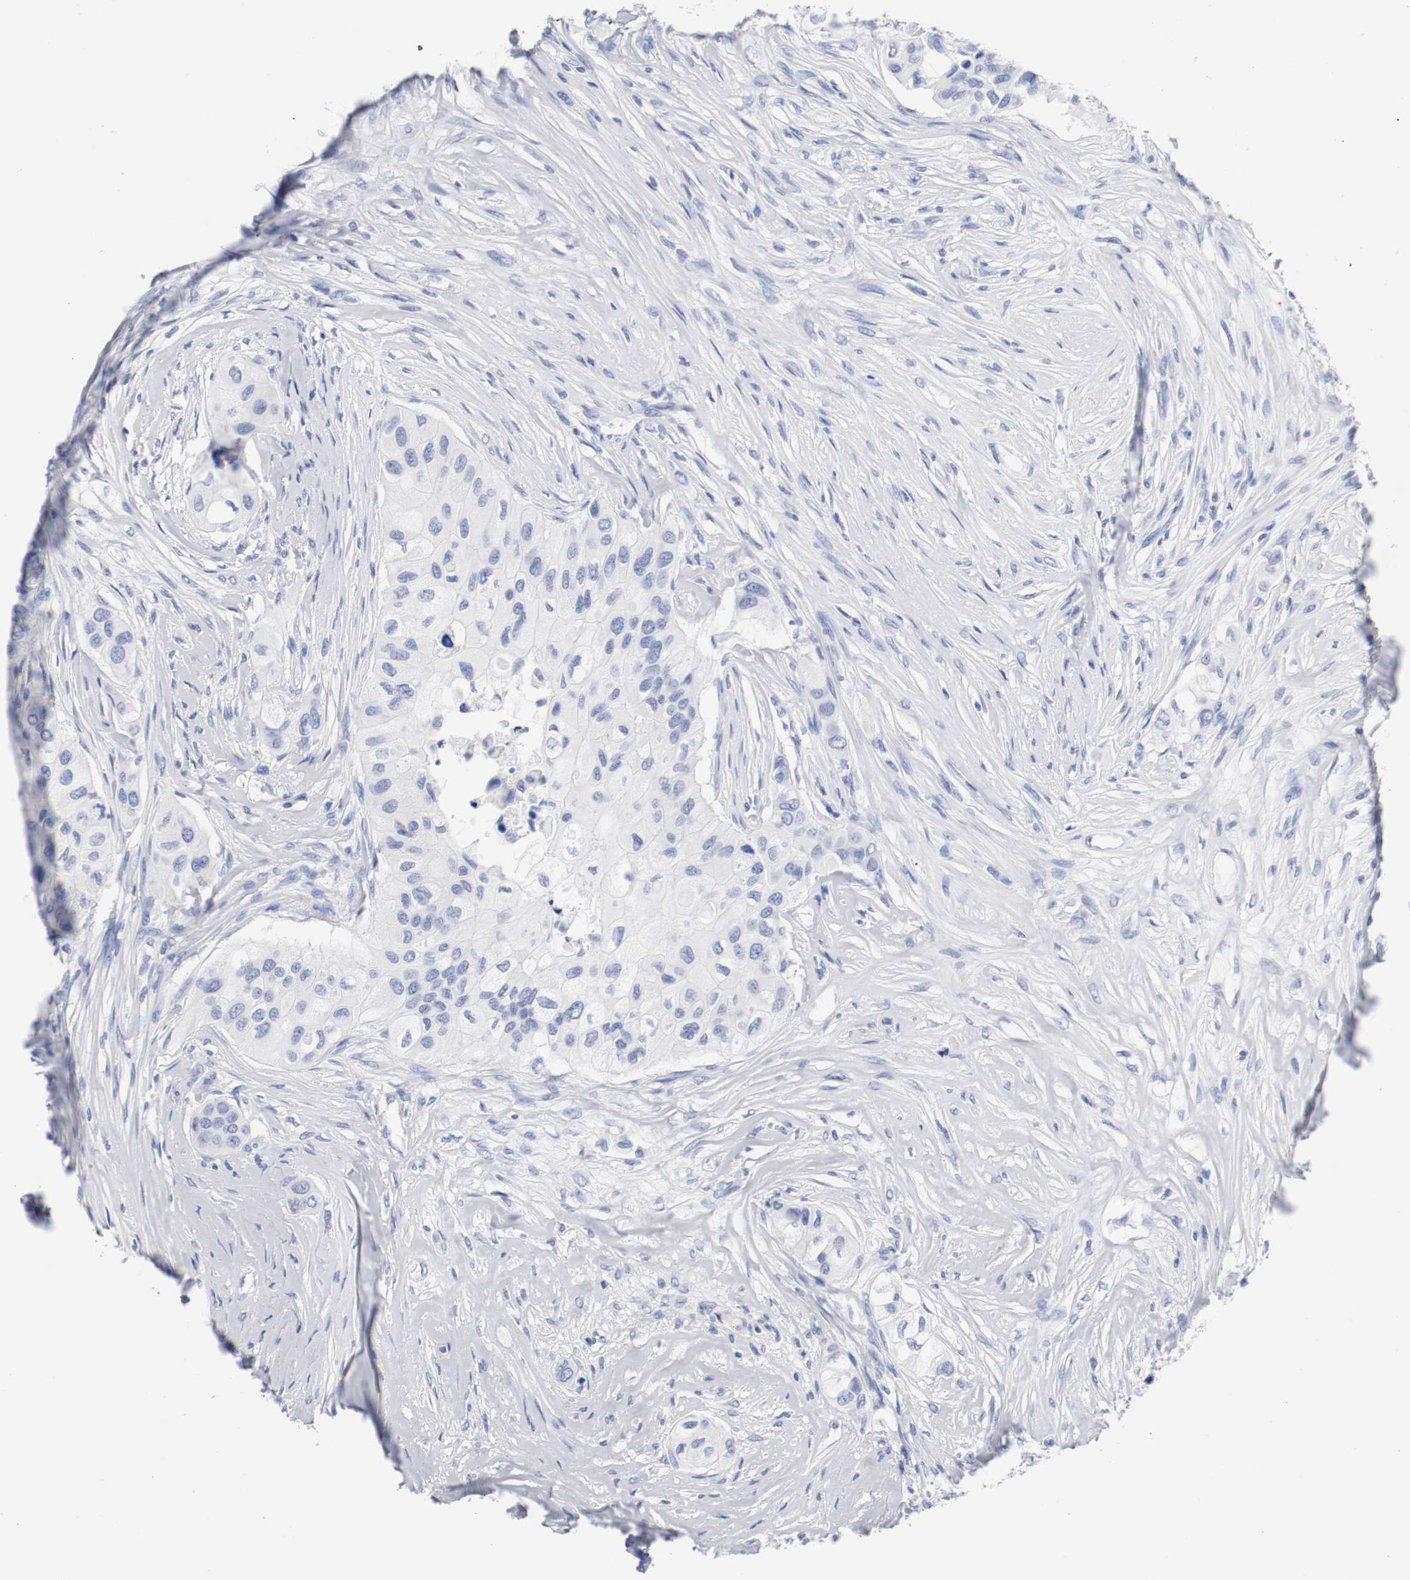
{"staining": {"intensity": "negative", "quantity": "none", "location": "none"}, "tissue": "breast cancer", "cell_type": "Tumor cells", "image_type": "cancer", "snomed": [{"axis": "morphology", "description": "Normal tissue, NOS"}, {"axis": "morphology", "description": "Duct carcinoma"}, {"axis": "topography", "description": "Breast"}], "caption": "Tumor cells are negative for protein expression in human infiltrating ductal carcinoma (breast).", "gene": "GAD1", "patient": {"sex": "female", "age": 49}}